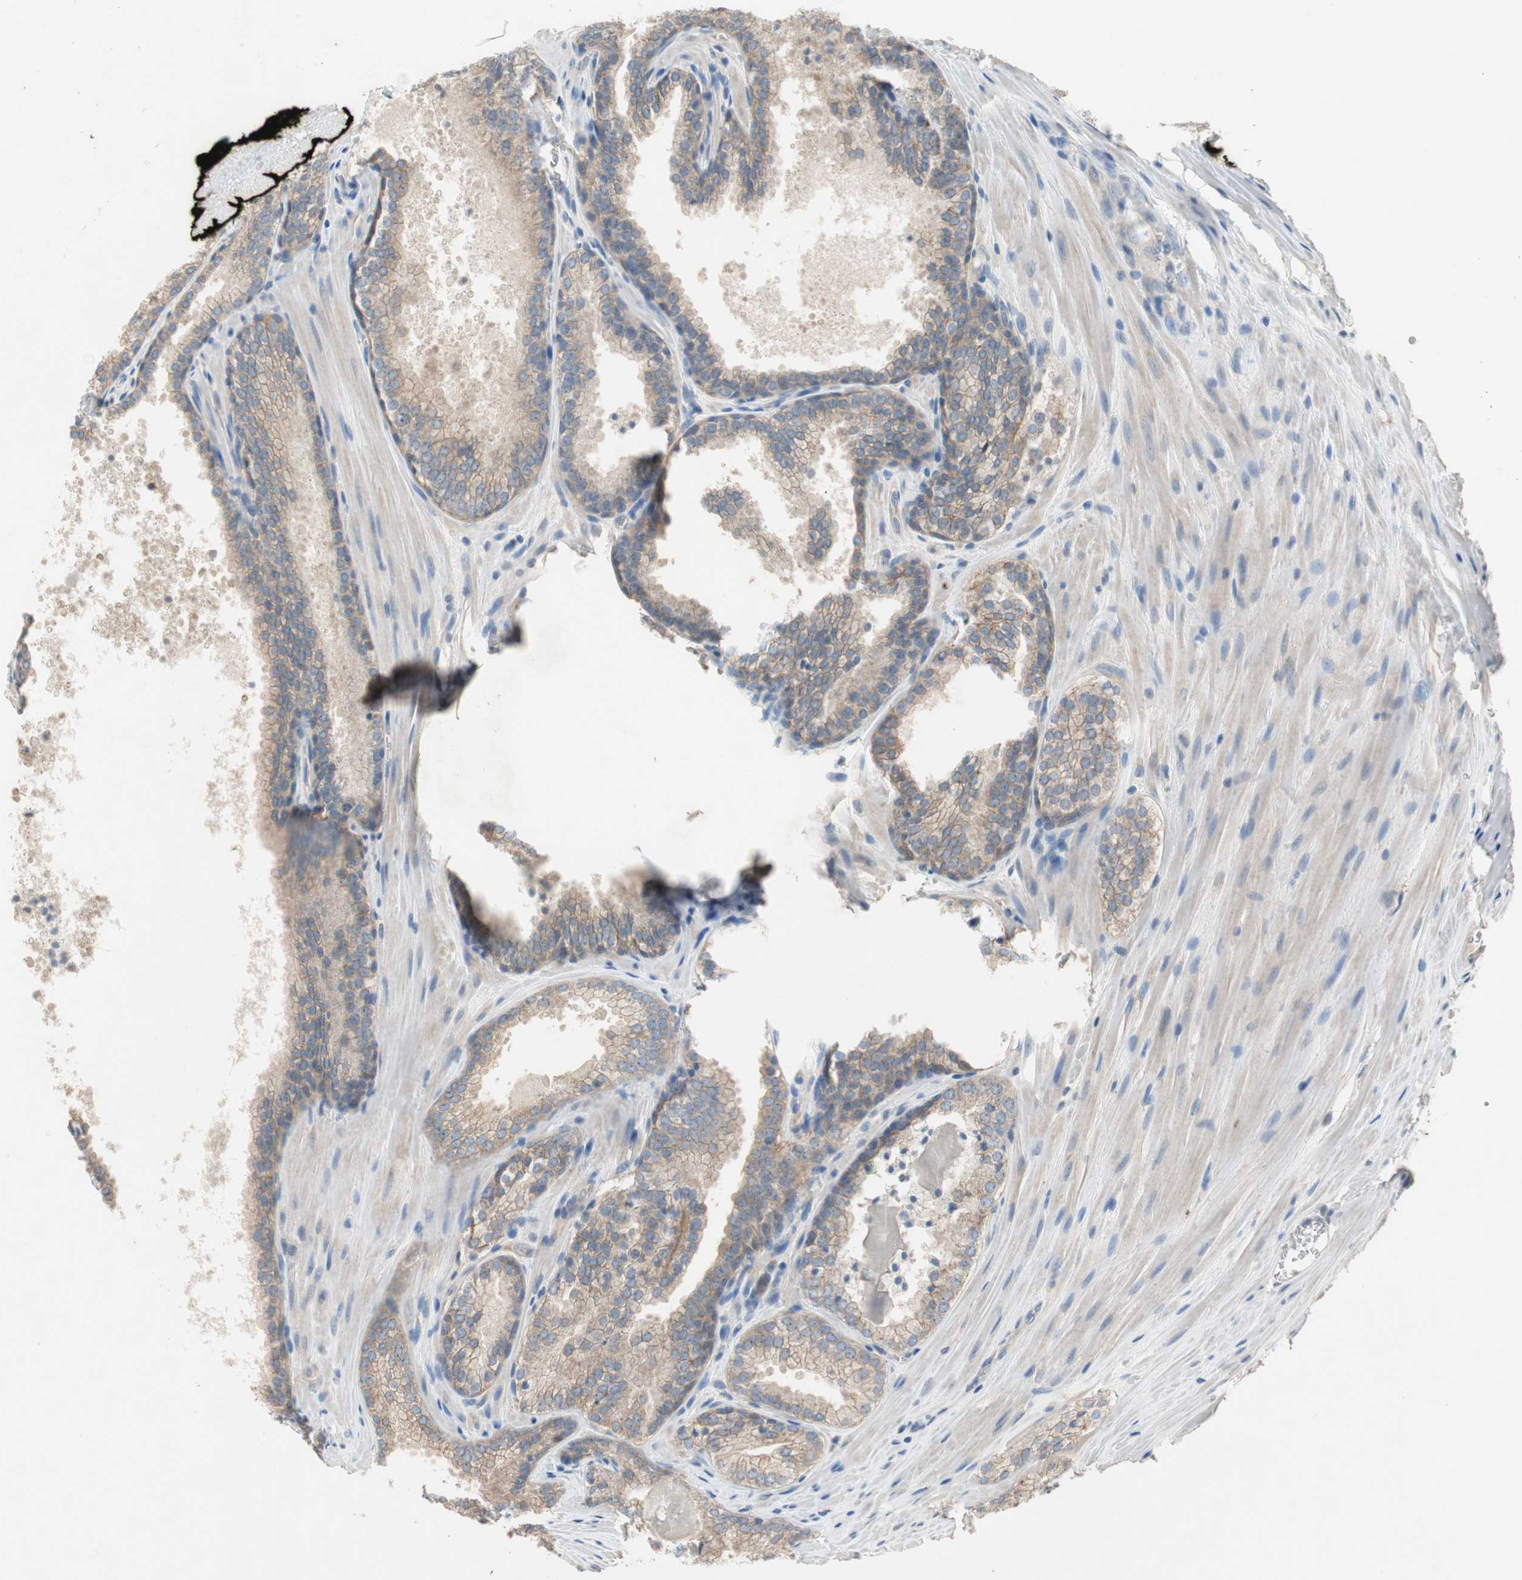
{"staining": {"intensity": "weak", "quantity": "25%-75%", "location": "cytoplasmic/membranous"}, "tissue": "prostate cancer", "cell_type": "Tumor cells", "image_type": "cancer", "snomed": [{"axis": "morphology", "description": "Adenocarcinoma, Low grade"}, {"axis": "topography", "description": "Prostate"}], "caption": "Protein staining of adenocarcinoma (low-grade) (prostate) tissue displays weak cytoplasmic/membranous staining in about 25%-75% of tumor cells.", "gene": "GLUL", "patient": {"sex": "male", "age": 60}}